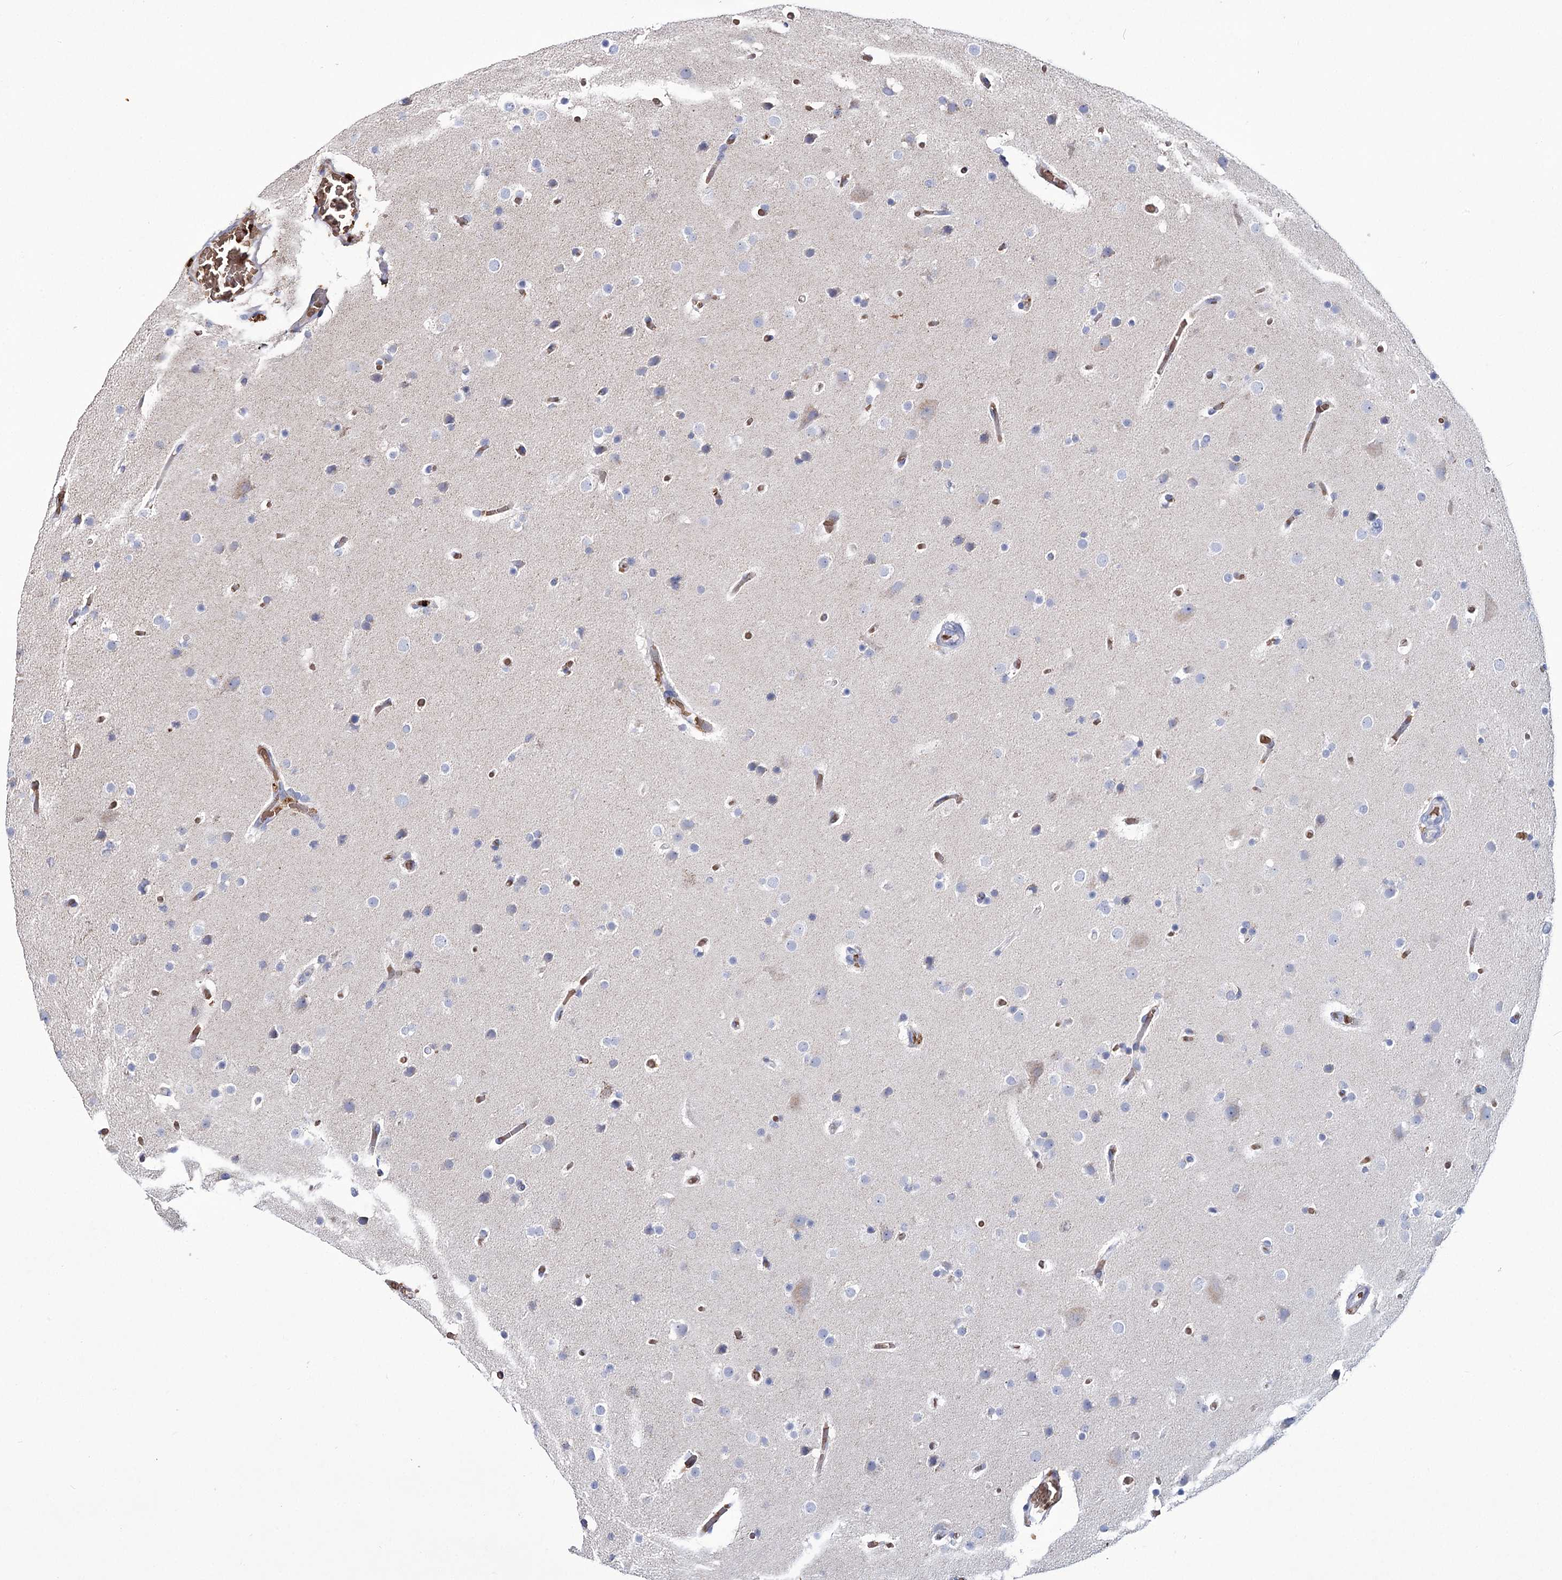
{"staining": {"intensity": "negative", "quantity": "none", "location": "none"}, "tissue": "glioma", "cell_type": "Tumor cells", "image_type": "cancer", "snomed": [{"axis": "morphology", "description": "Glioma, malignant, High grade"}, {"axis": "topography", "description": "Cerebral cortex"}], "caption": "Micrograph shows no protein staining in tumor cells of glioma tissue.", "gene": "GBF1", "patient": {"sex": "female", "age": 36}}